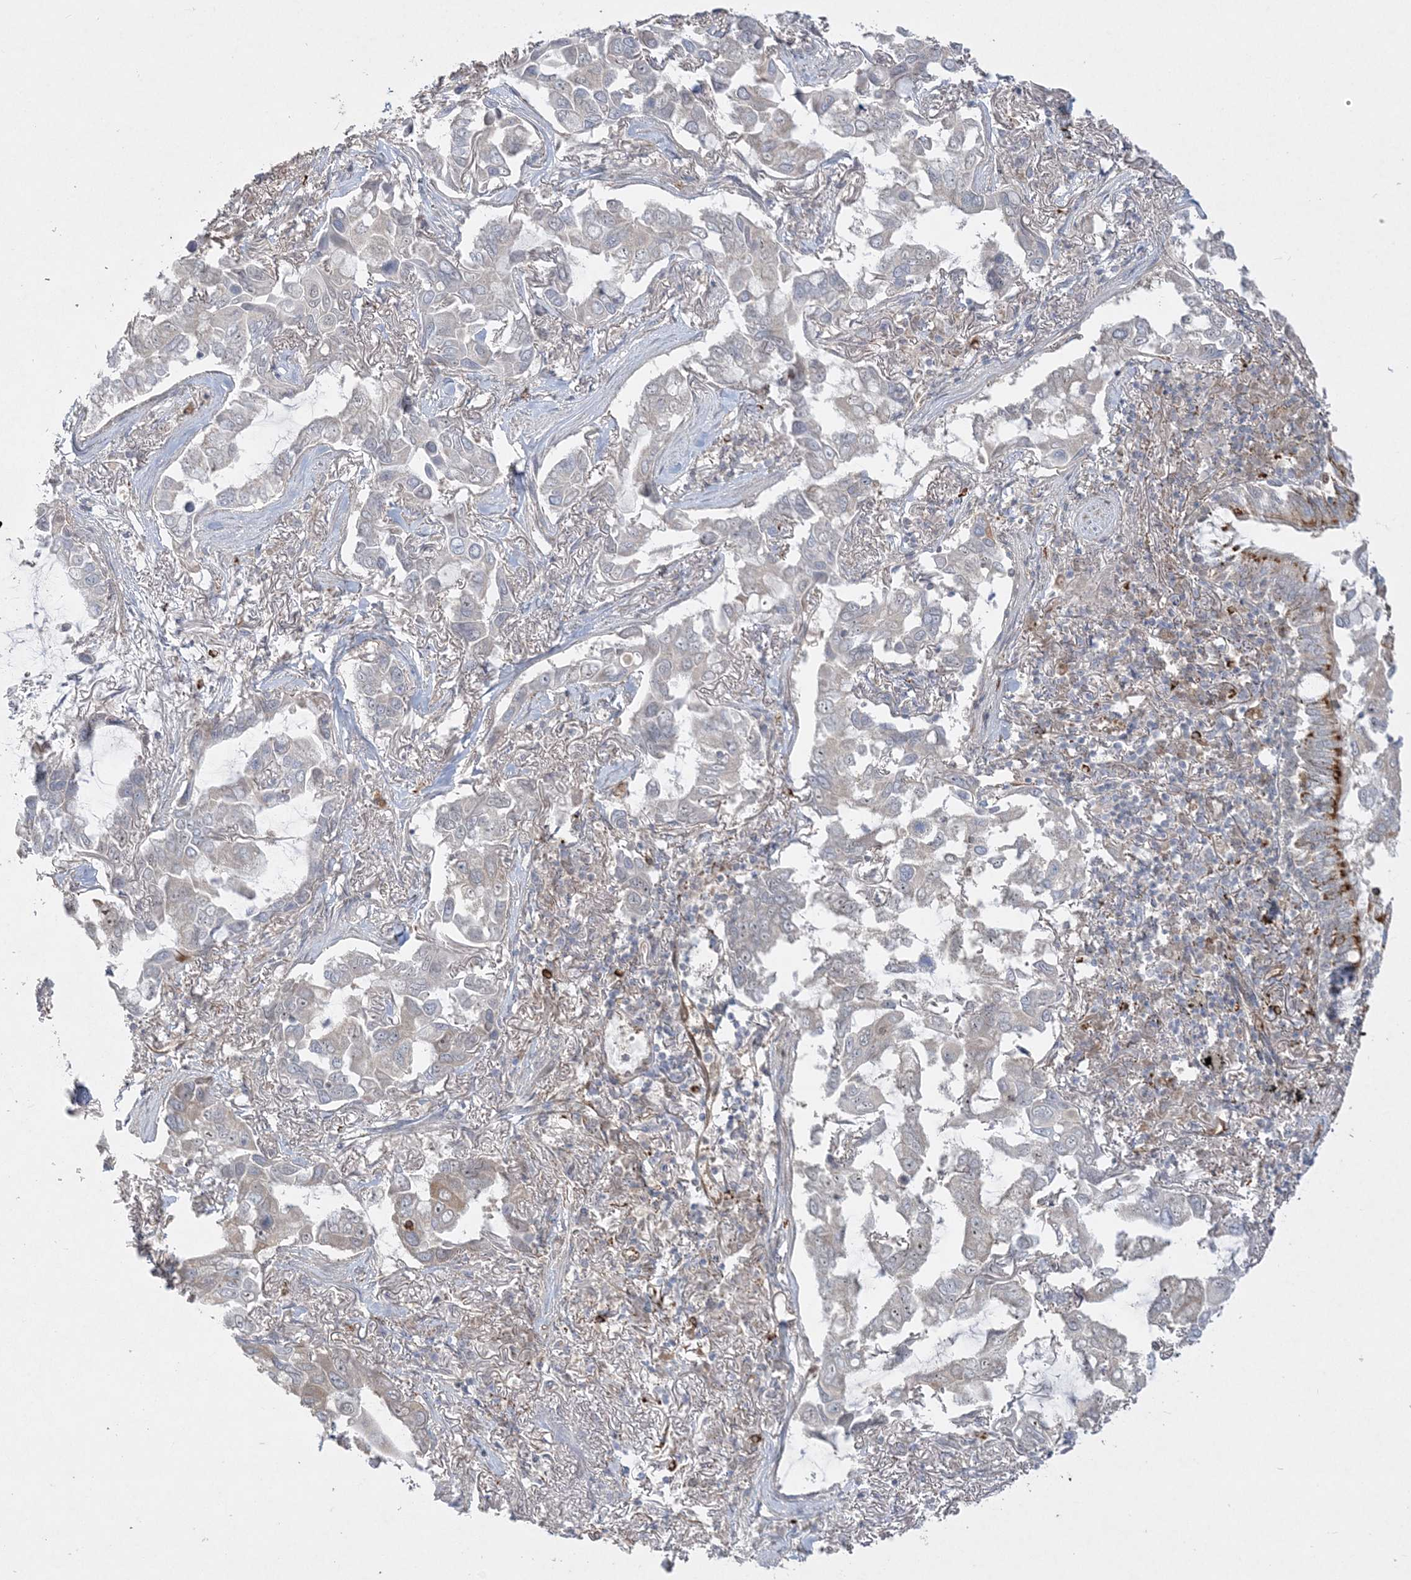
{"staining": {"intensity": "weak", "quantity": "<25%", "location": "cytoplasmic/membranous"}, "tissue": "lung cancer", "cell_type": "Tumor cells", "image_type": "cancer", "snomed": [{"axis": "morphology", "description": "Adenocarcinoma, NOS"}, {"axis": "topography", "description": "Lung"}], "caption": "IHC micrograph of neoplastic tissue: human adenocarcinoma (lung) stained with DAB reveals no significant protein positivity in tumor cells.", "gene": "INPP1", "patient": {"sex": "male", "age": 64}}